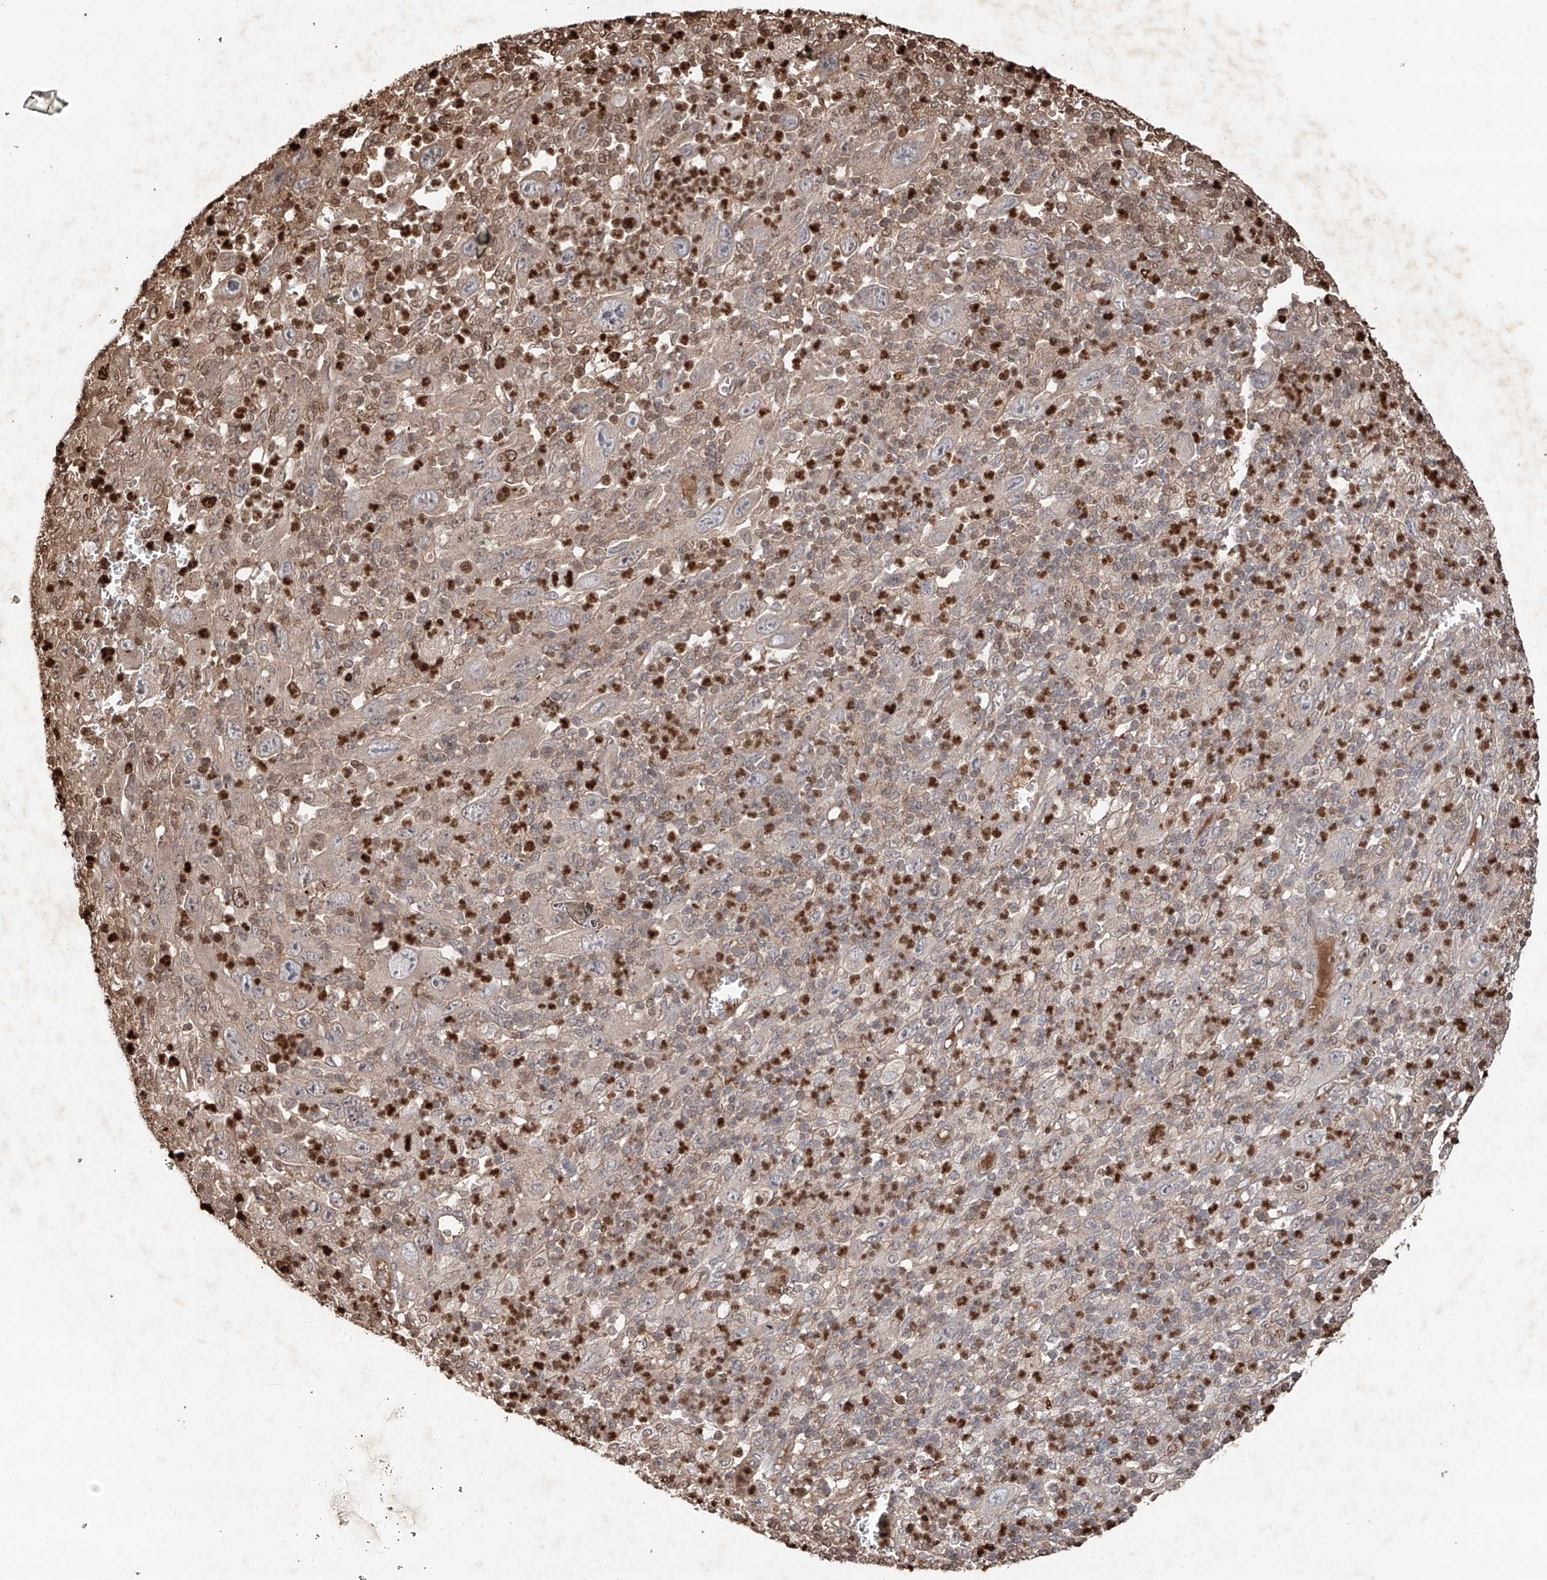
{"staining": {"intensity": "weak", "quantity": "<25%", "location": "cytoplasmic/membranous"}, "tissue": "melanoma", "cell_type": "Tumor cells", "image_type": "cancer", "snomed": [{"axis": "morphology", "description": "Malignant melanoma, Metastatic site"}, {"axis": "topography", "description": "Skin"}], "caption": "Immunohistochemistry photomicrograph of human melanoma stained for a protein (brown), which demonstrates no expression in tumor cells. The staining was performed using DAB (3,3'-diaminobenzidine) to visualize the protein expression in brown, while the nuclei were stained in blue with hematoxylin (Magnification: 20x).", "gene": "EDN1", "patient": {"sex": "female", "age": 56}}